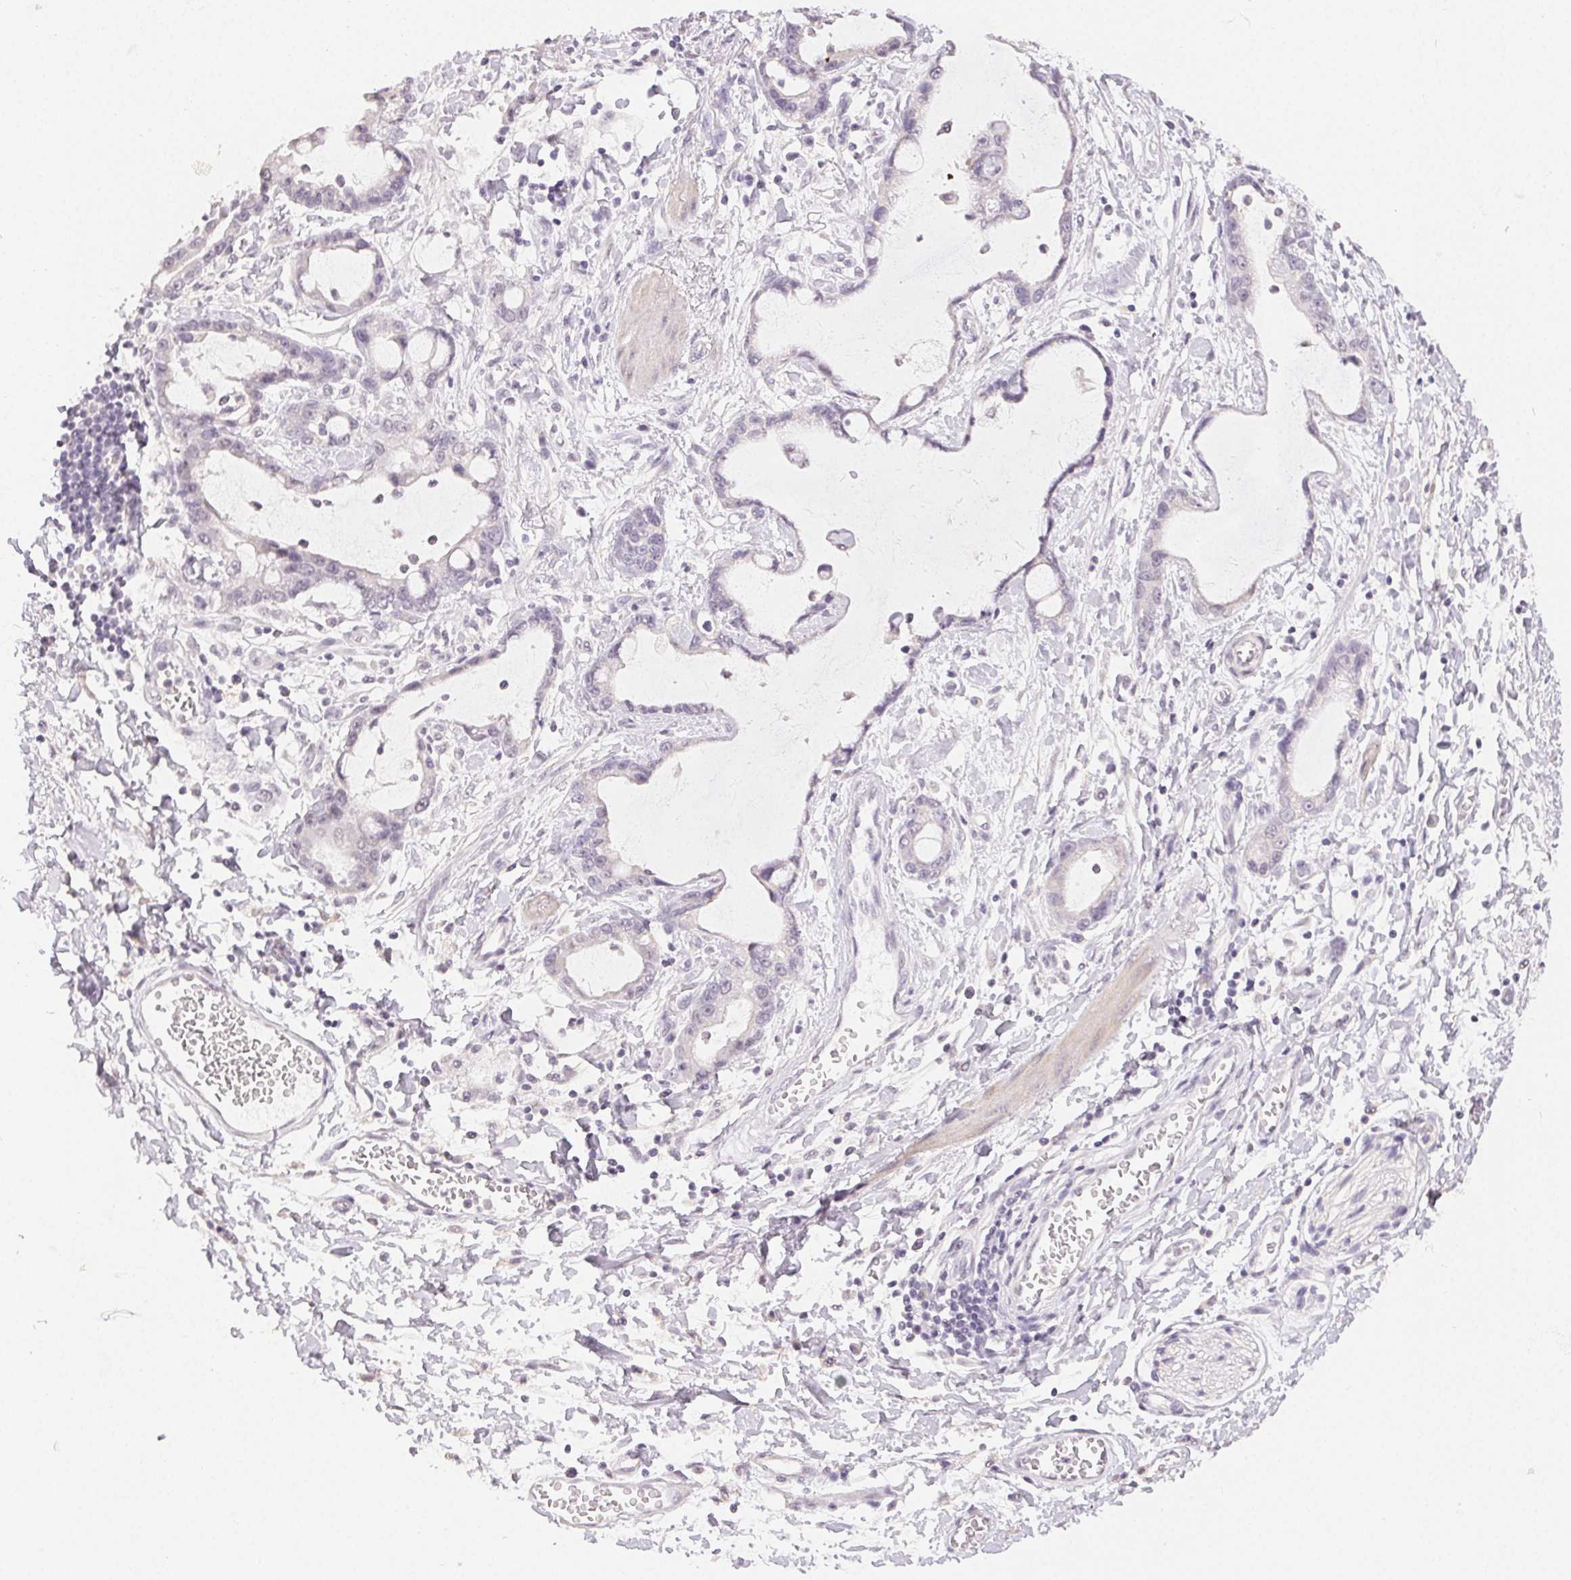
{"staining": {"intensity": "negative", "quantity": "none", "location": "none"}, "tissue": "stomach cancer", "cell_type": "Tumor cells", "image_type": "cancer", "snomed": [{"axis": "morphology", "description": "Adenocarcinoma, NOS"}, {"axis": "topography", "description": "Stomach"}], "caption": "A histopathology image of human stomach cancer (adenocarcinoma) is negative for staining in tumor cells.", "gene": "TMEM174", "patient": {"sex": "male", "age": 55}}